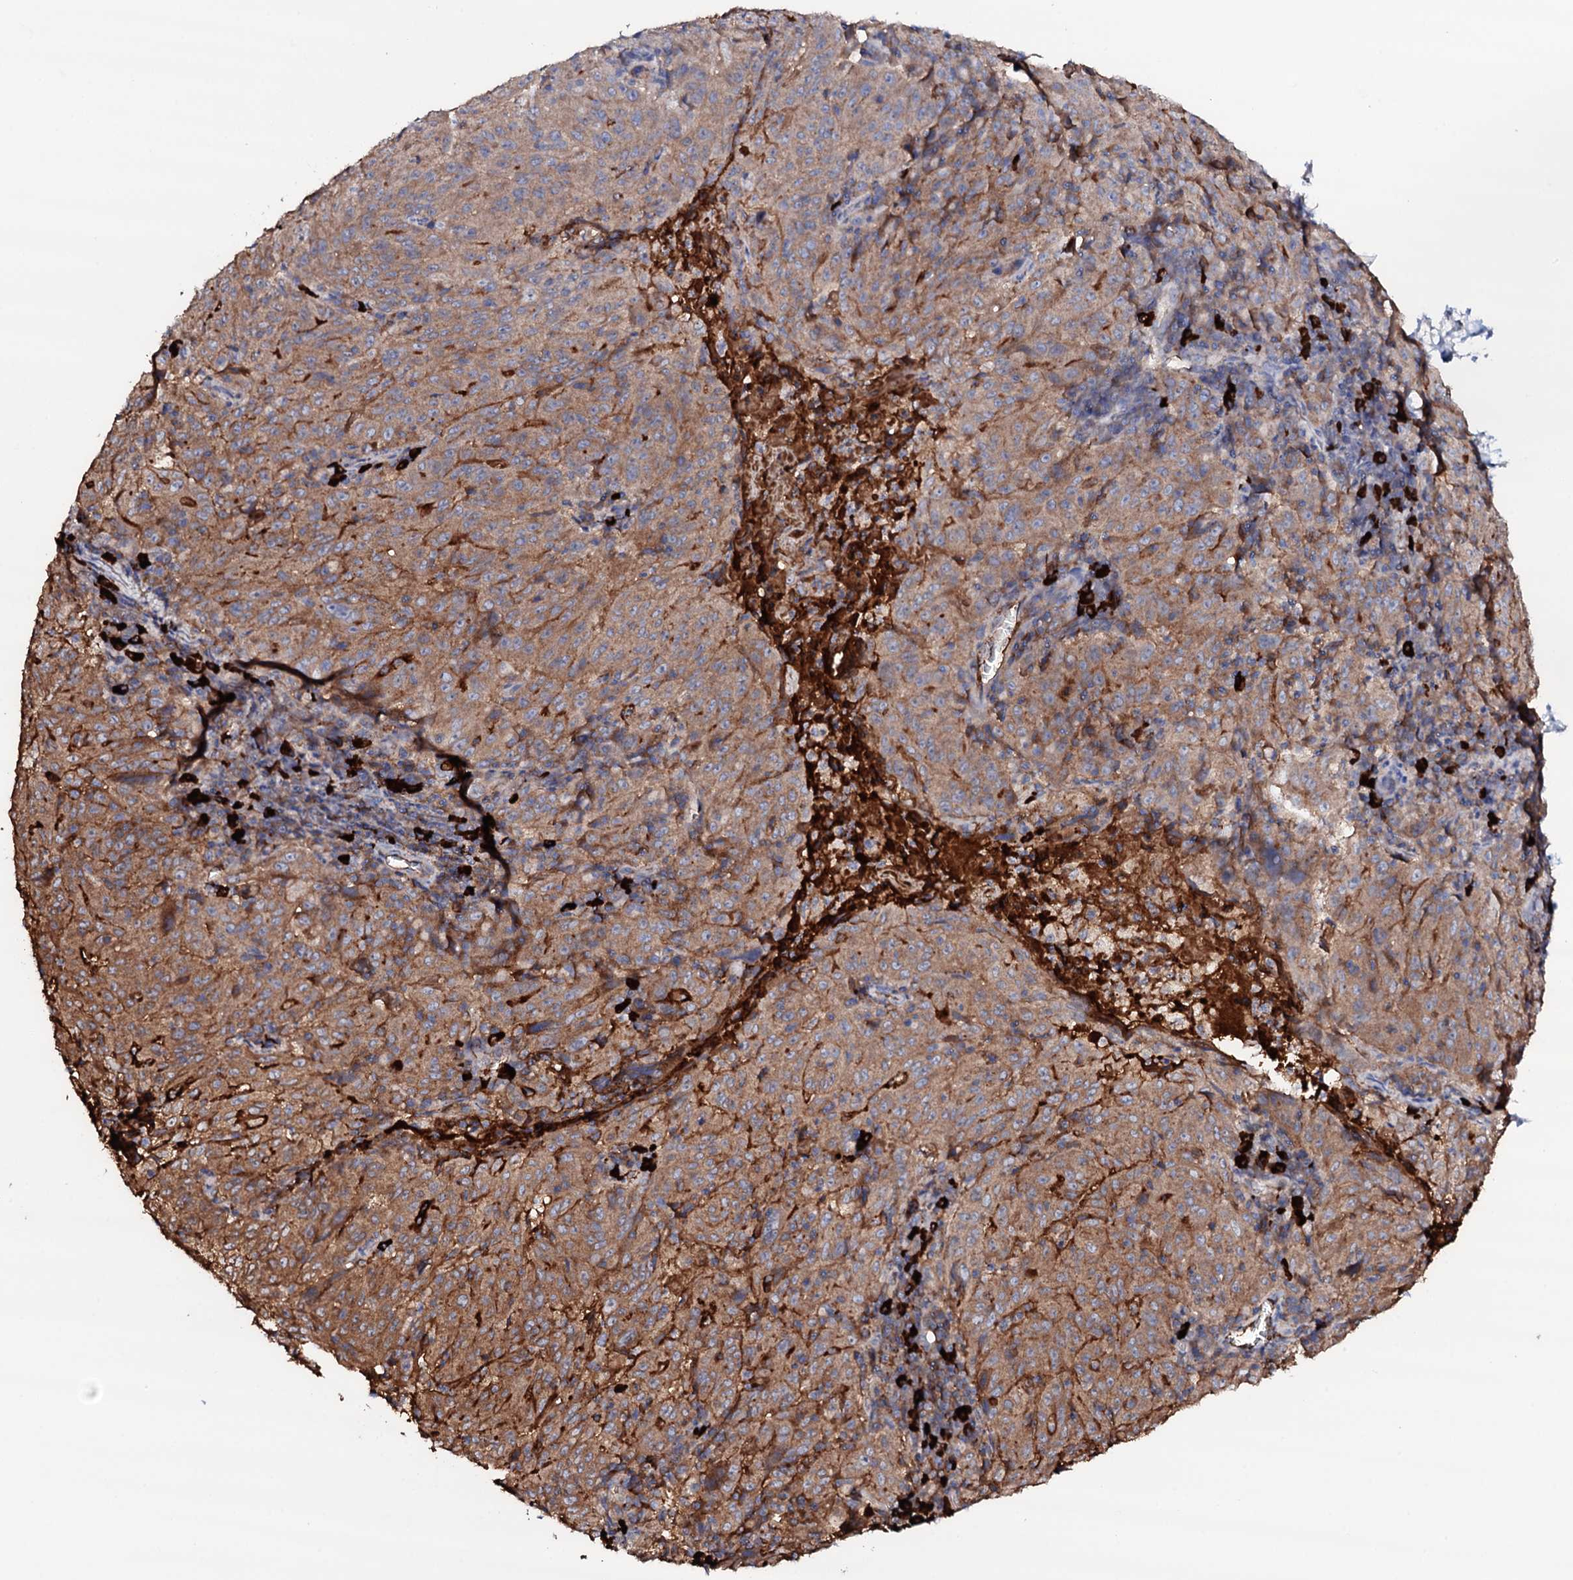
{"staining": {"intensity": "moderate", "quantity": ">75%", "location": "cytoplasmic/membranous"}, "tissue": "pancreatic cancer", "cell_type": "Tumor cells", "image_type": "cancer", "snomed": [{"axis": "morphology", "description": "Adenocarcinoma, NOS"}, {"axis": "topography", "description": "Pancreas"}], "caption": "This image shows IHC staining of human pancreatic cancer, with medium moderate cytoplasmic/membranous positivity in about >75% of tumor cells.", "gene": "TCAF2", "patient": {"sex": "male", "age": 63}}